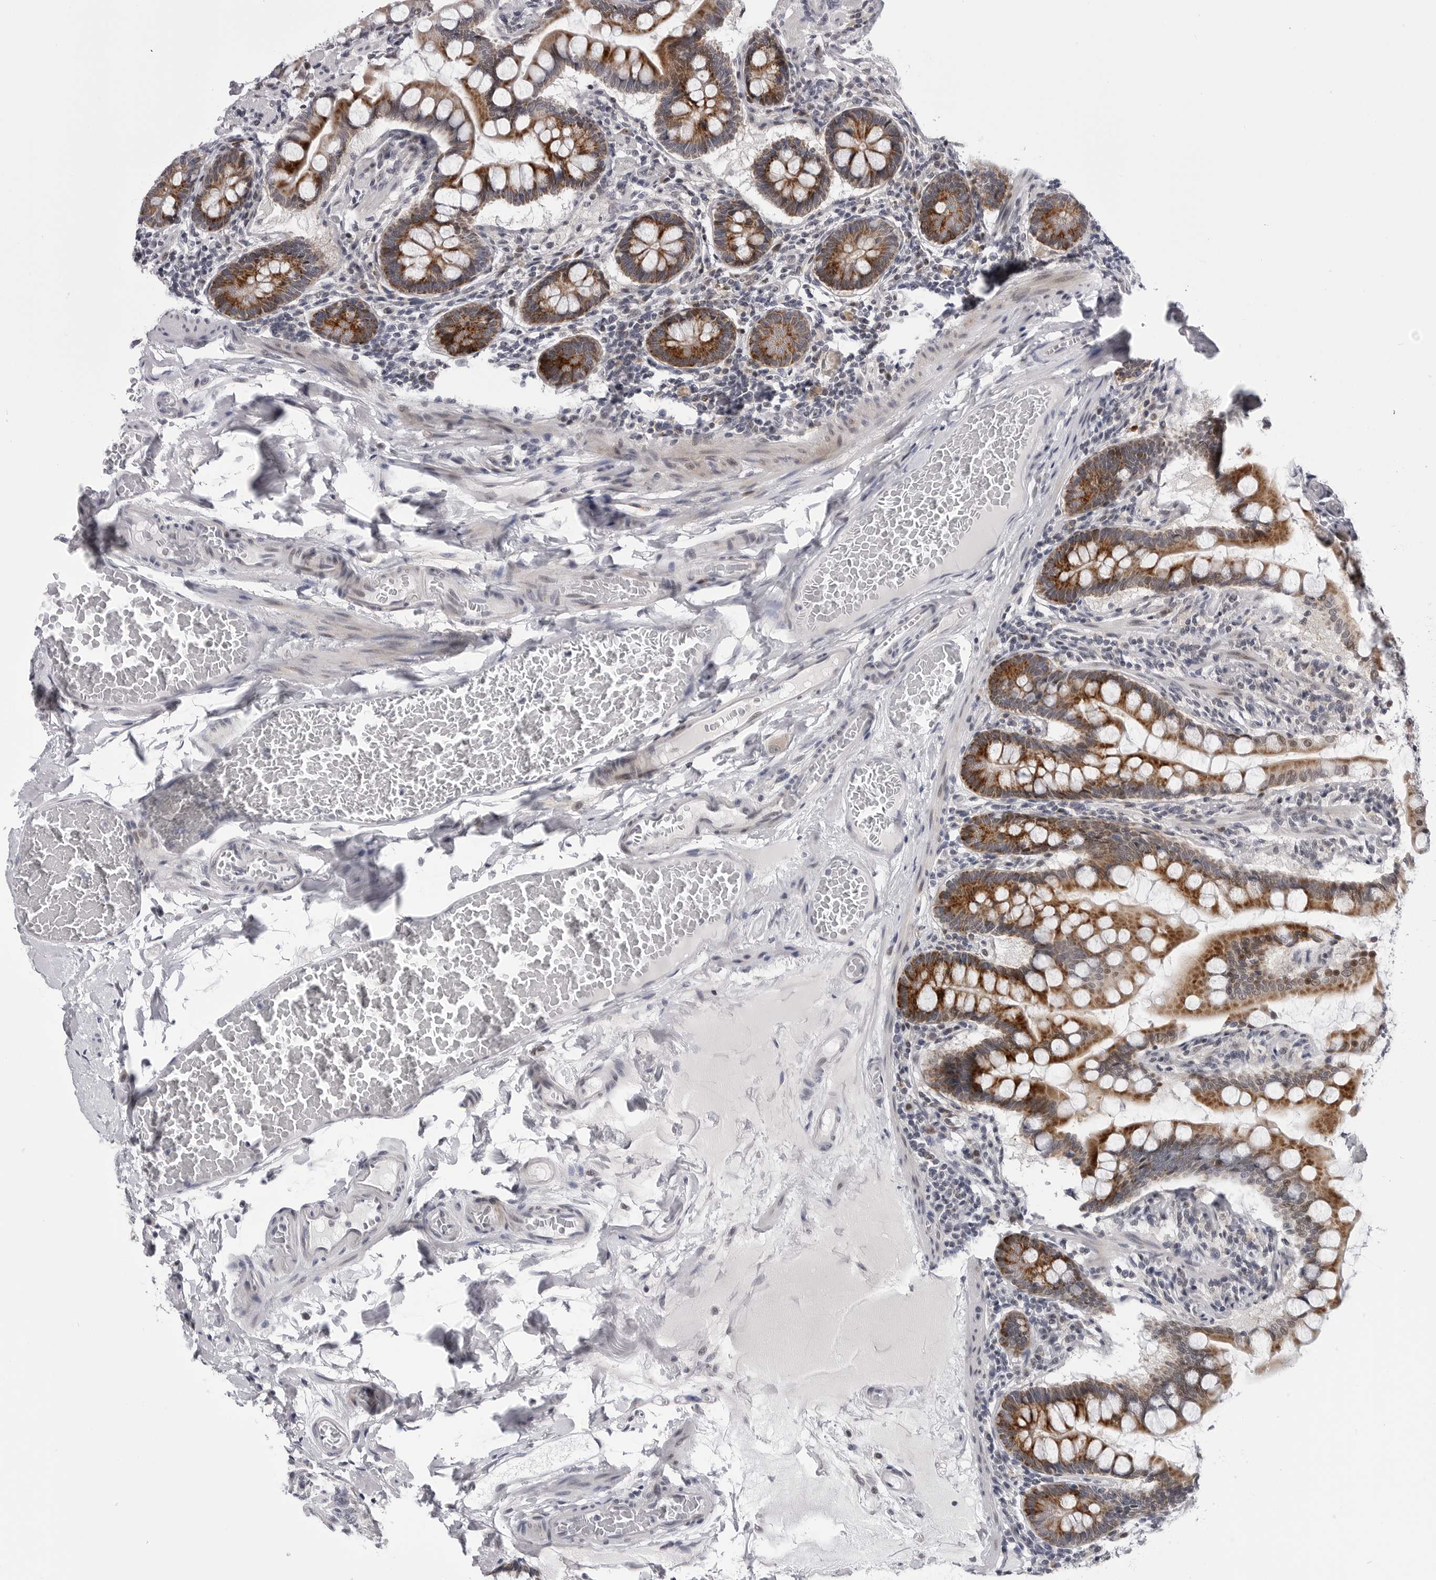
{"staining": {"intensity": "strong", "quantity": ">75%", "location": "cytoplasmic/membranous"}, "tissue": "small intestine", "cell_type": "Glandular cells", "image_type": "normal", "snomed": [{"axis": "morphology", "description": "Normal tissue, NOS"}, {"axis": "topography", "description": "Small intestine"}], "caption": "This histopathology image shows IHC staining of normal human small intestine, with high strong cytoplasmic/membranous staining in about >75% of glandular cells.", "gene": "CDK20", "patient": {"sex": "male", "age": 41}}